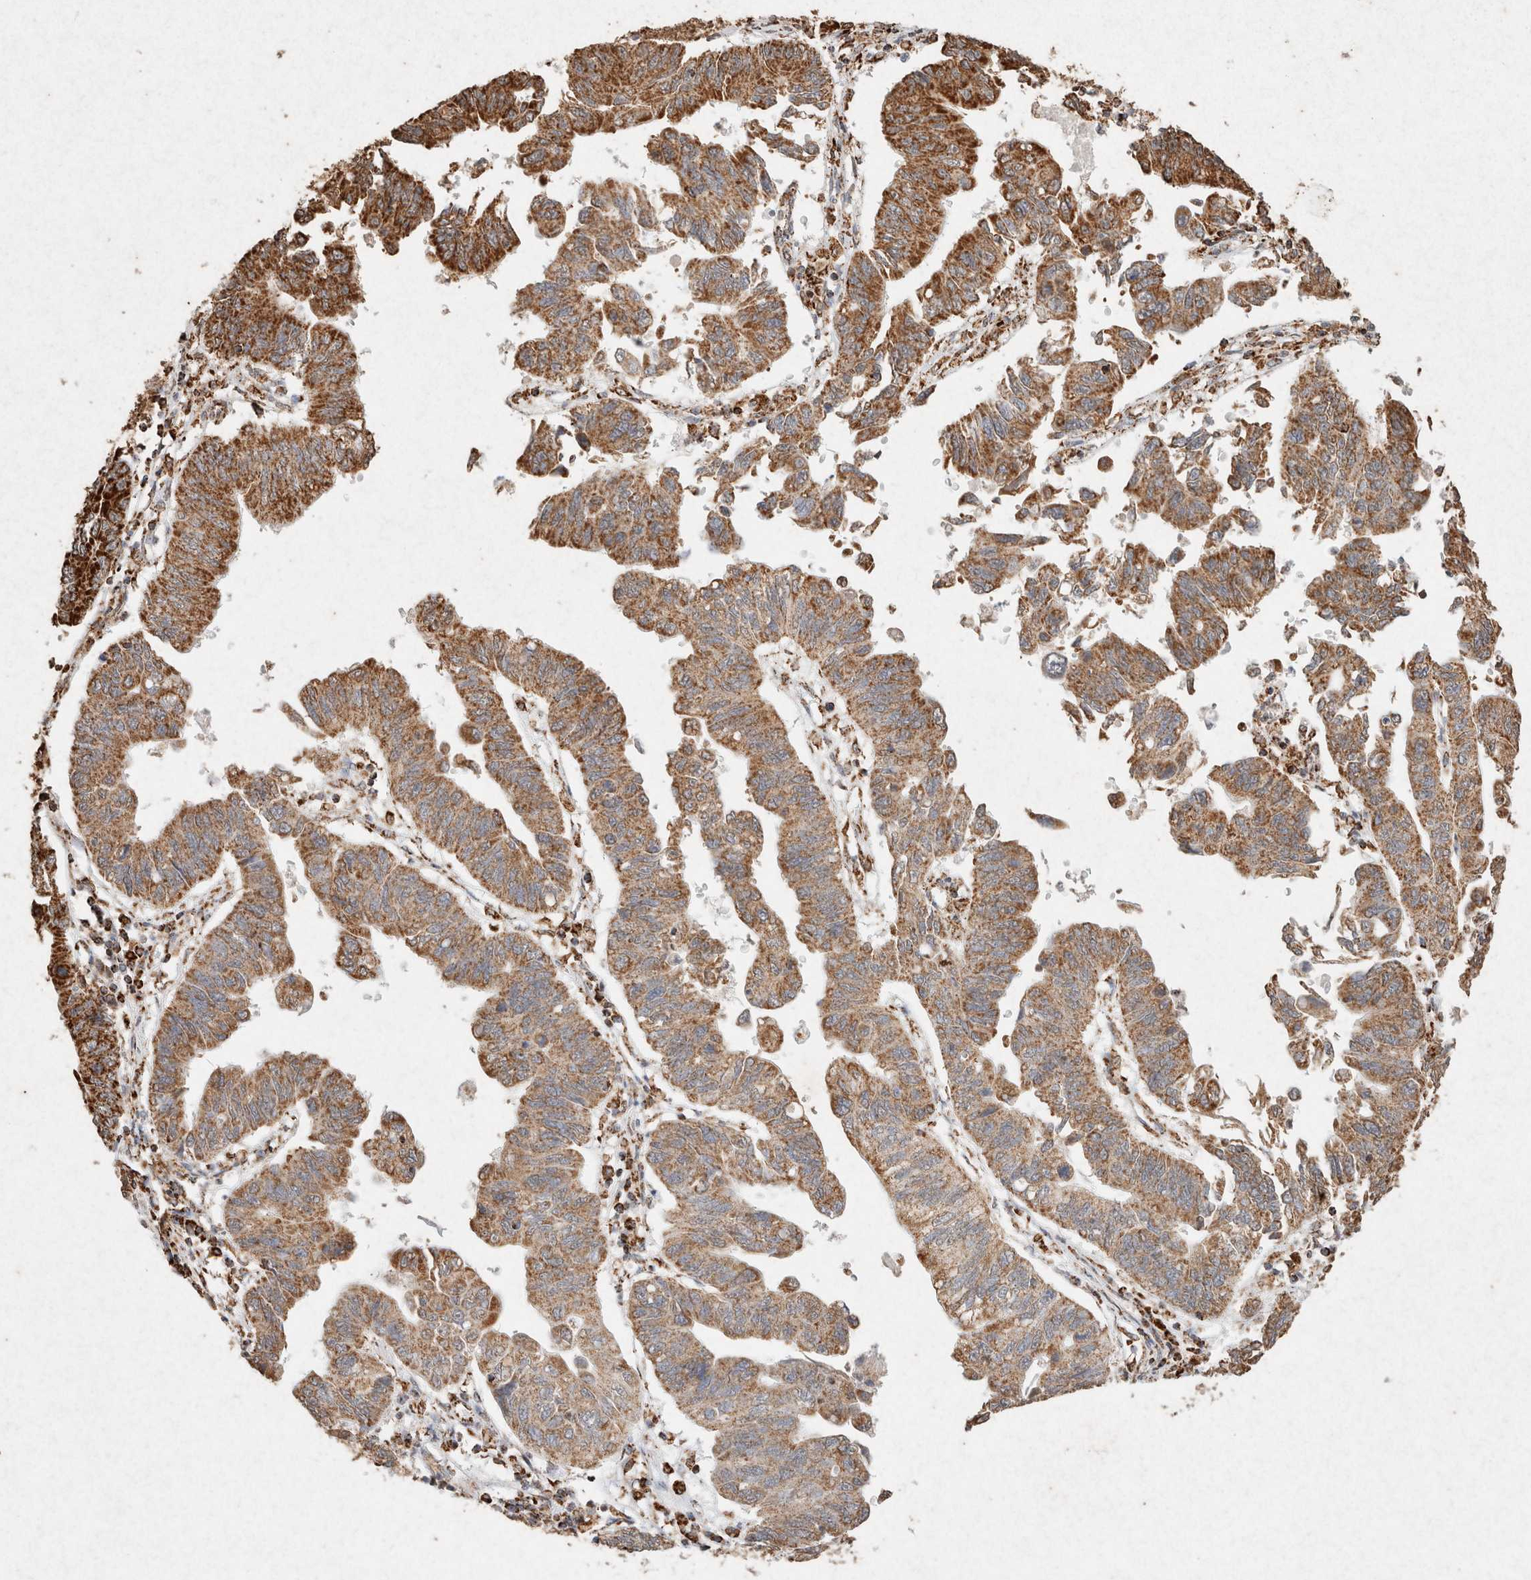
{"staining": {"intensity": "strong", "quantity": ">75%", "location": "cytoplasmic/membranous"}, "tissue": "stomach cancer", "cell_type": "Tumor cells", "image_type": "cancer", "snomed": [{"axis": "morphology", "description": "Adenocarcinoma, NOS"}, {"axis": "topography", "description": "Stomach"}], "caption": "Immunohistochemical staining of human stomach cancer demonstrates high levels of strong cytoplasmic/membranous protein expression in approximately >75% of tumor cells.", "gene": "SDC2", "patient": {"sex": "male", "age": 59}}